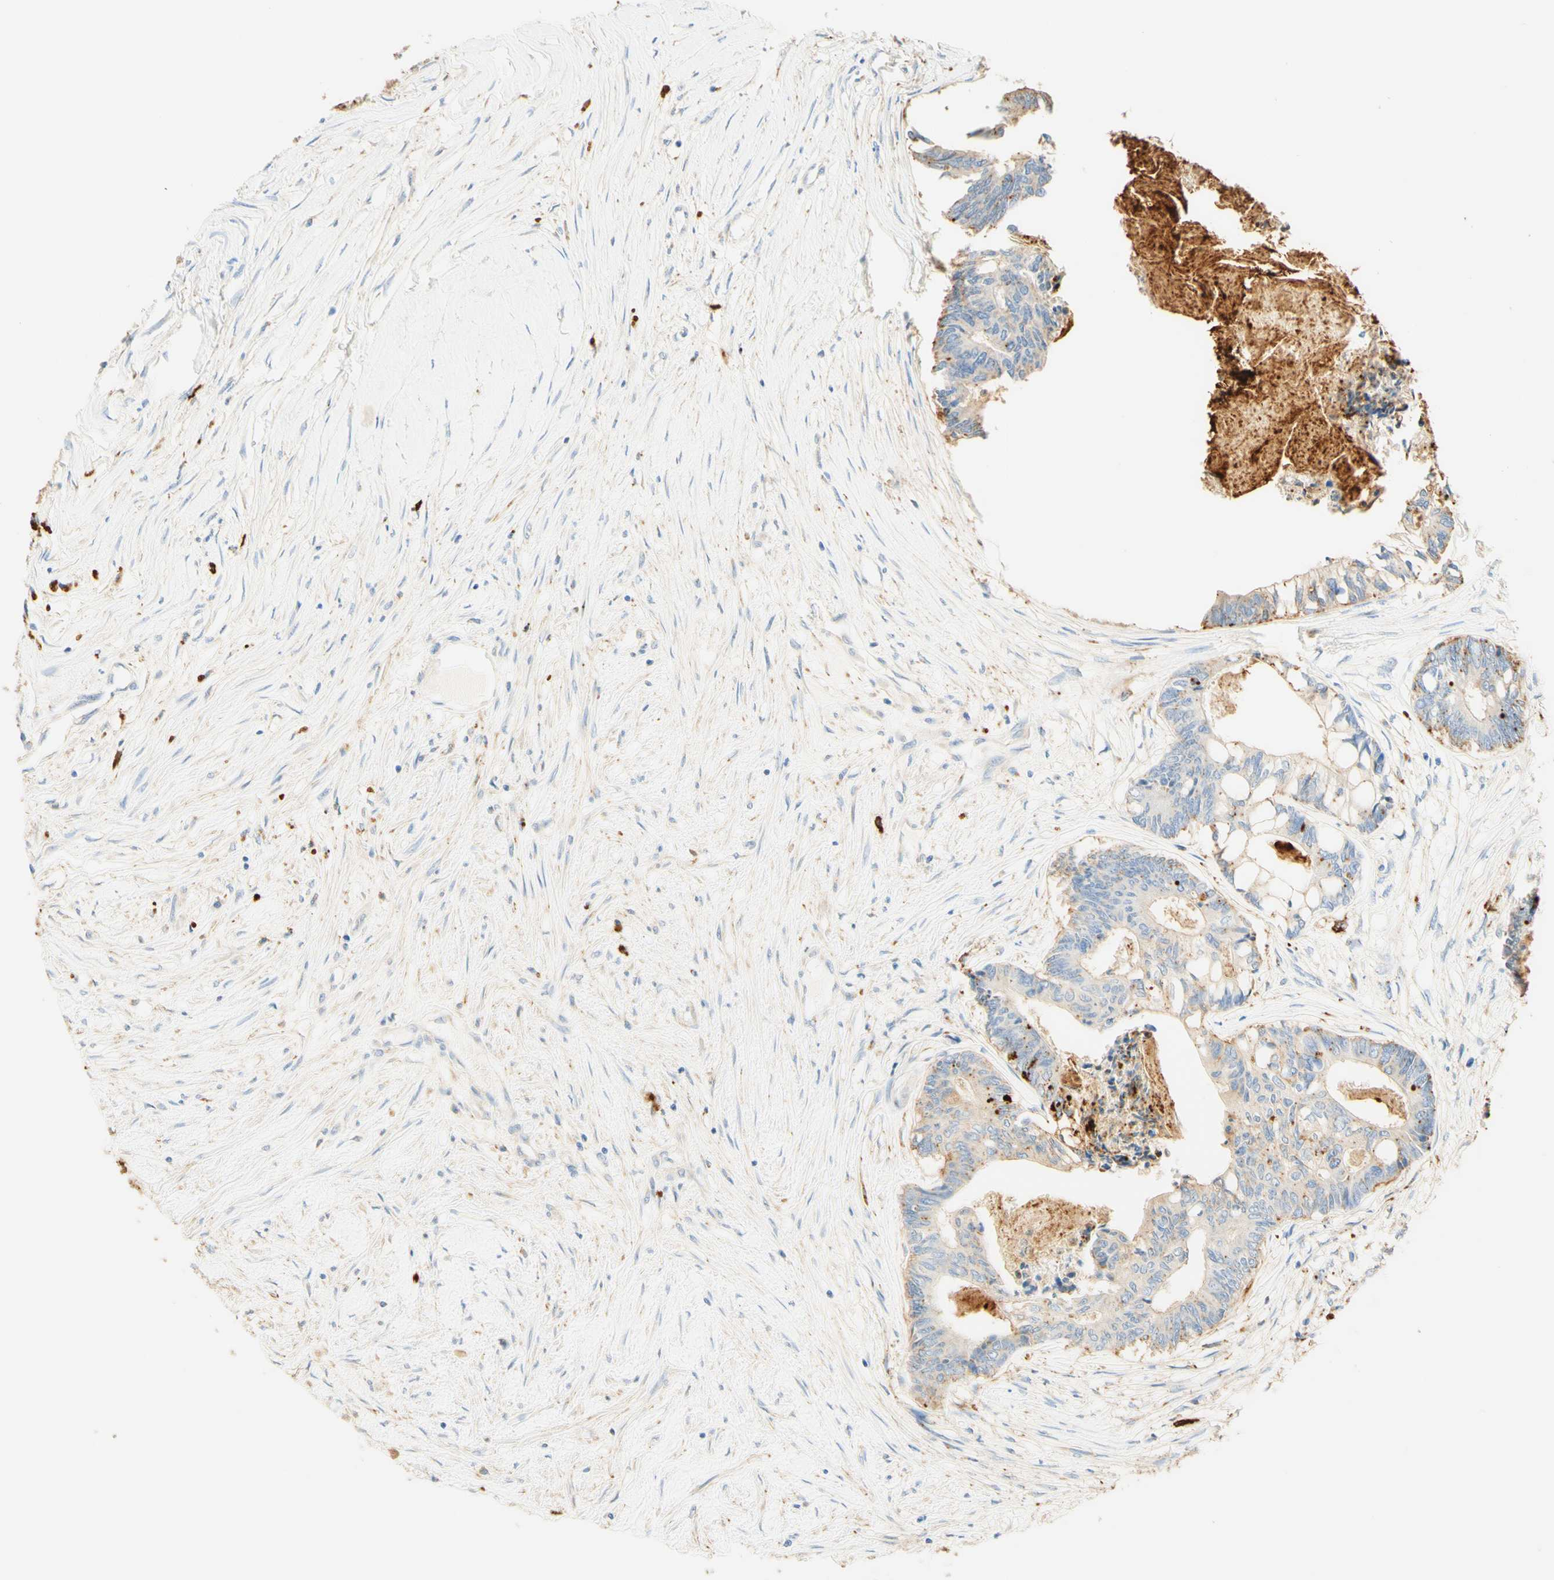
{"staining": {"intensity": "weak", "quantity": "25%-75%", "location": "cytoplasmic/membranous"}, "tissue": "colorectal cancer", "cell_type": "Tumor cells", "image_type": "cancer", "snomed": [{"axis": "morphology", "description": "Adenocarcinoma, NOS"}, {"axis": "topography", "description": "Rectum"}], "caption": "Immunohistochemistry of colorectal cancer (adenocarcinoma) shows low levels of weak cytoplasmic/membranous positivity in approximately 25%-75% of tumor cells.", "gene": "CD63", "patient": {"sex": "male", "age": 63}}